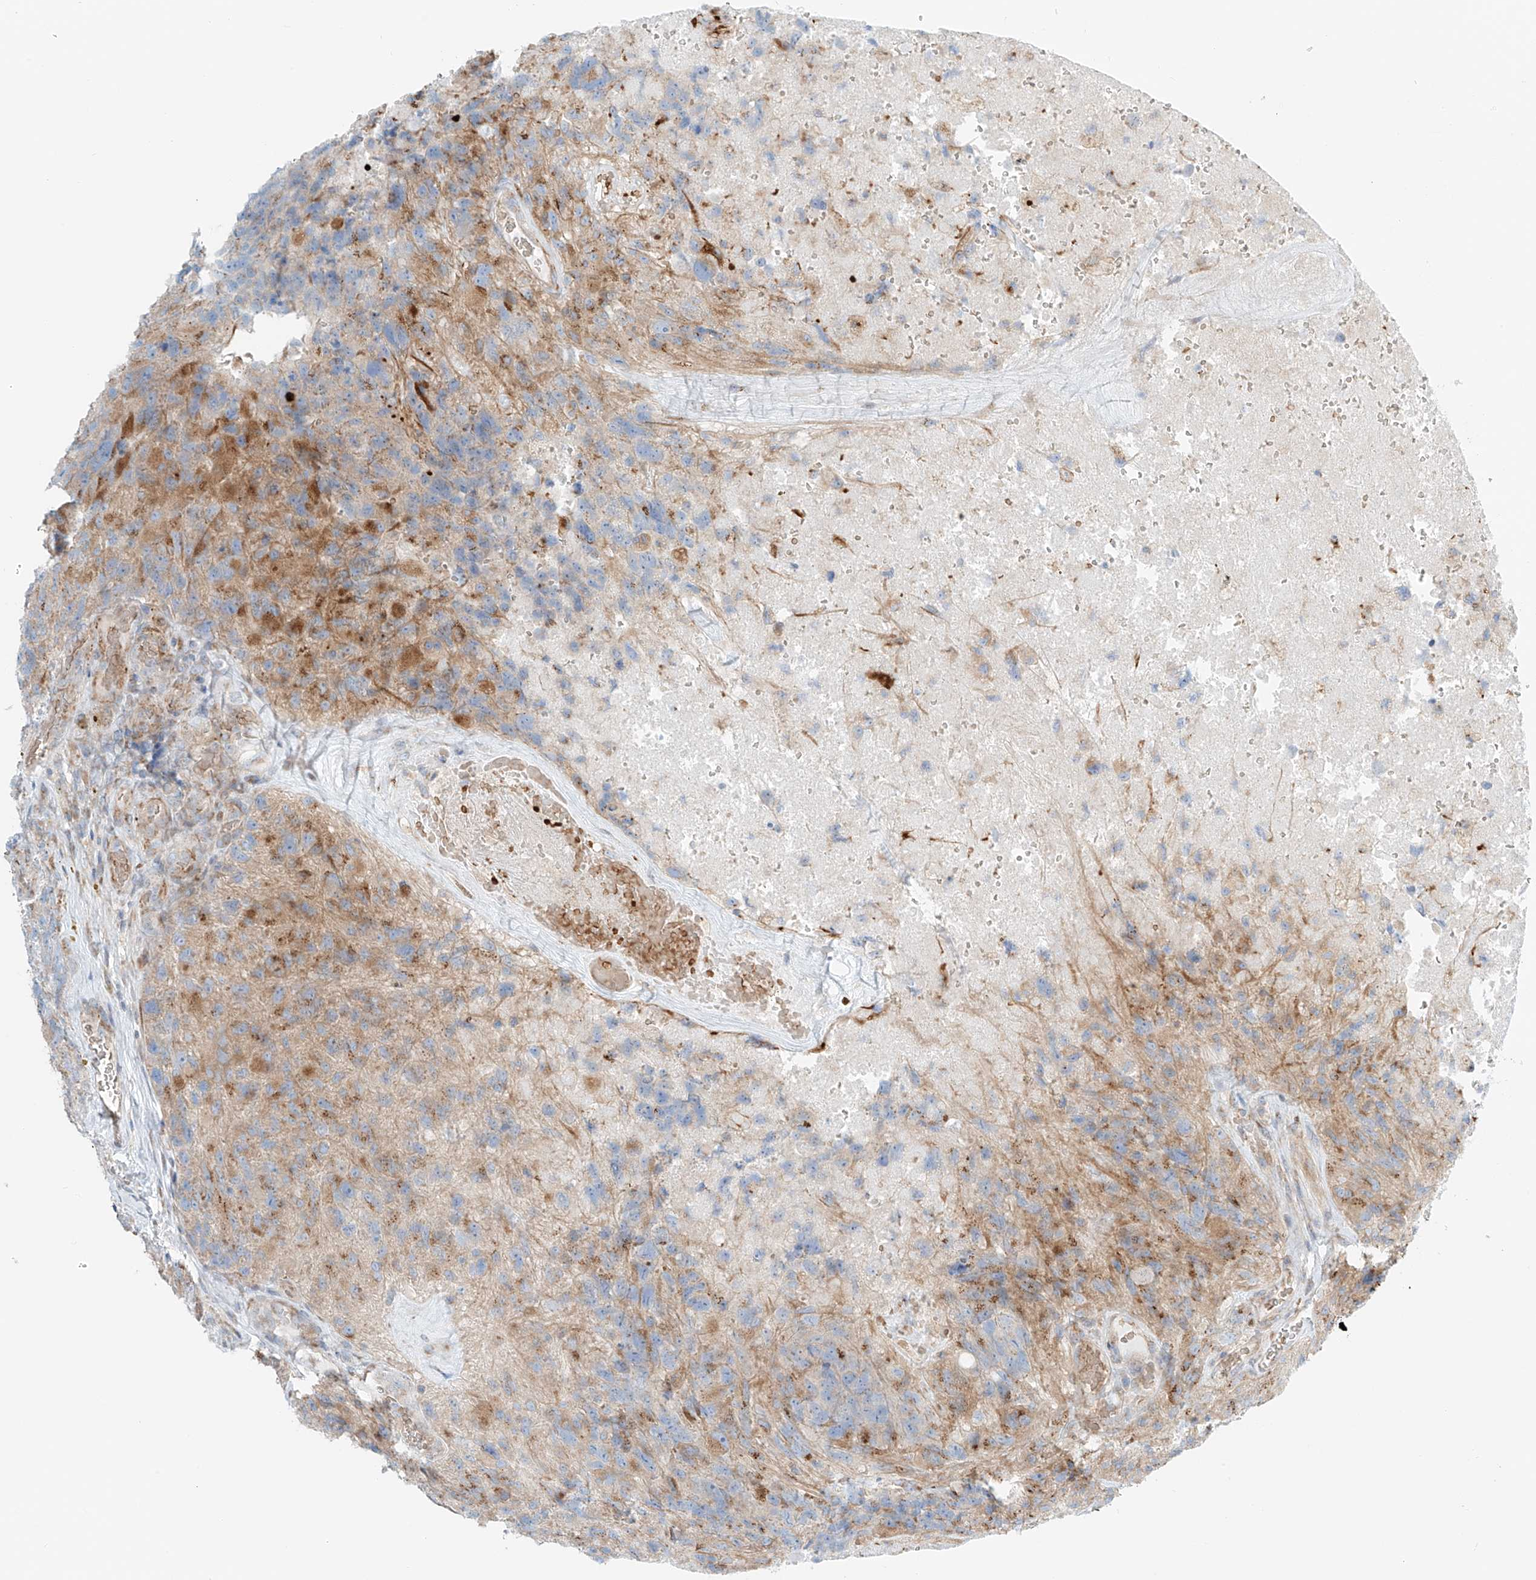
{"staining": {"intensity": "moderate", "quantity": "25%-75%", "location": "cytoplasmic/membranous"}, "tissue": "glioma", "cell_type": "Tumor cells", "image_type": "cancer", "snomed": [{"axis": "morphology", "description": "Glioma, malignant, High grade"}, {"axis": "topography", "description": "Brain"}], "caption": "Tumor cells show moderate cytoplasmic/membranous positivity in about 25%-75% of cells in glioma. The protein is shown in brown color, while the nuclei are stained blue.", "gene": "EIPR1", "patient": {"sex": "male", "age": 69}}